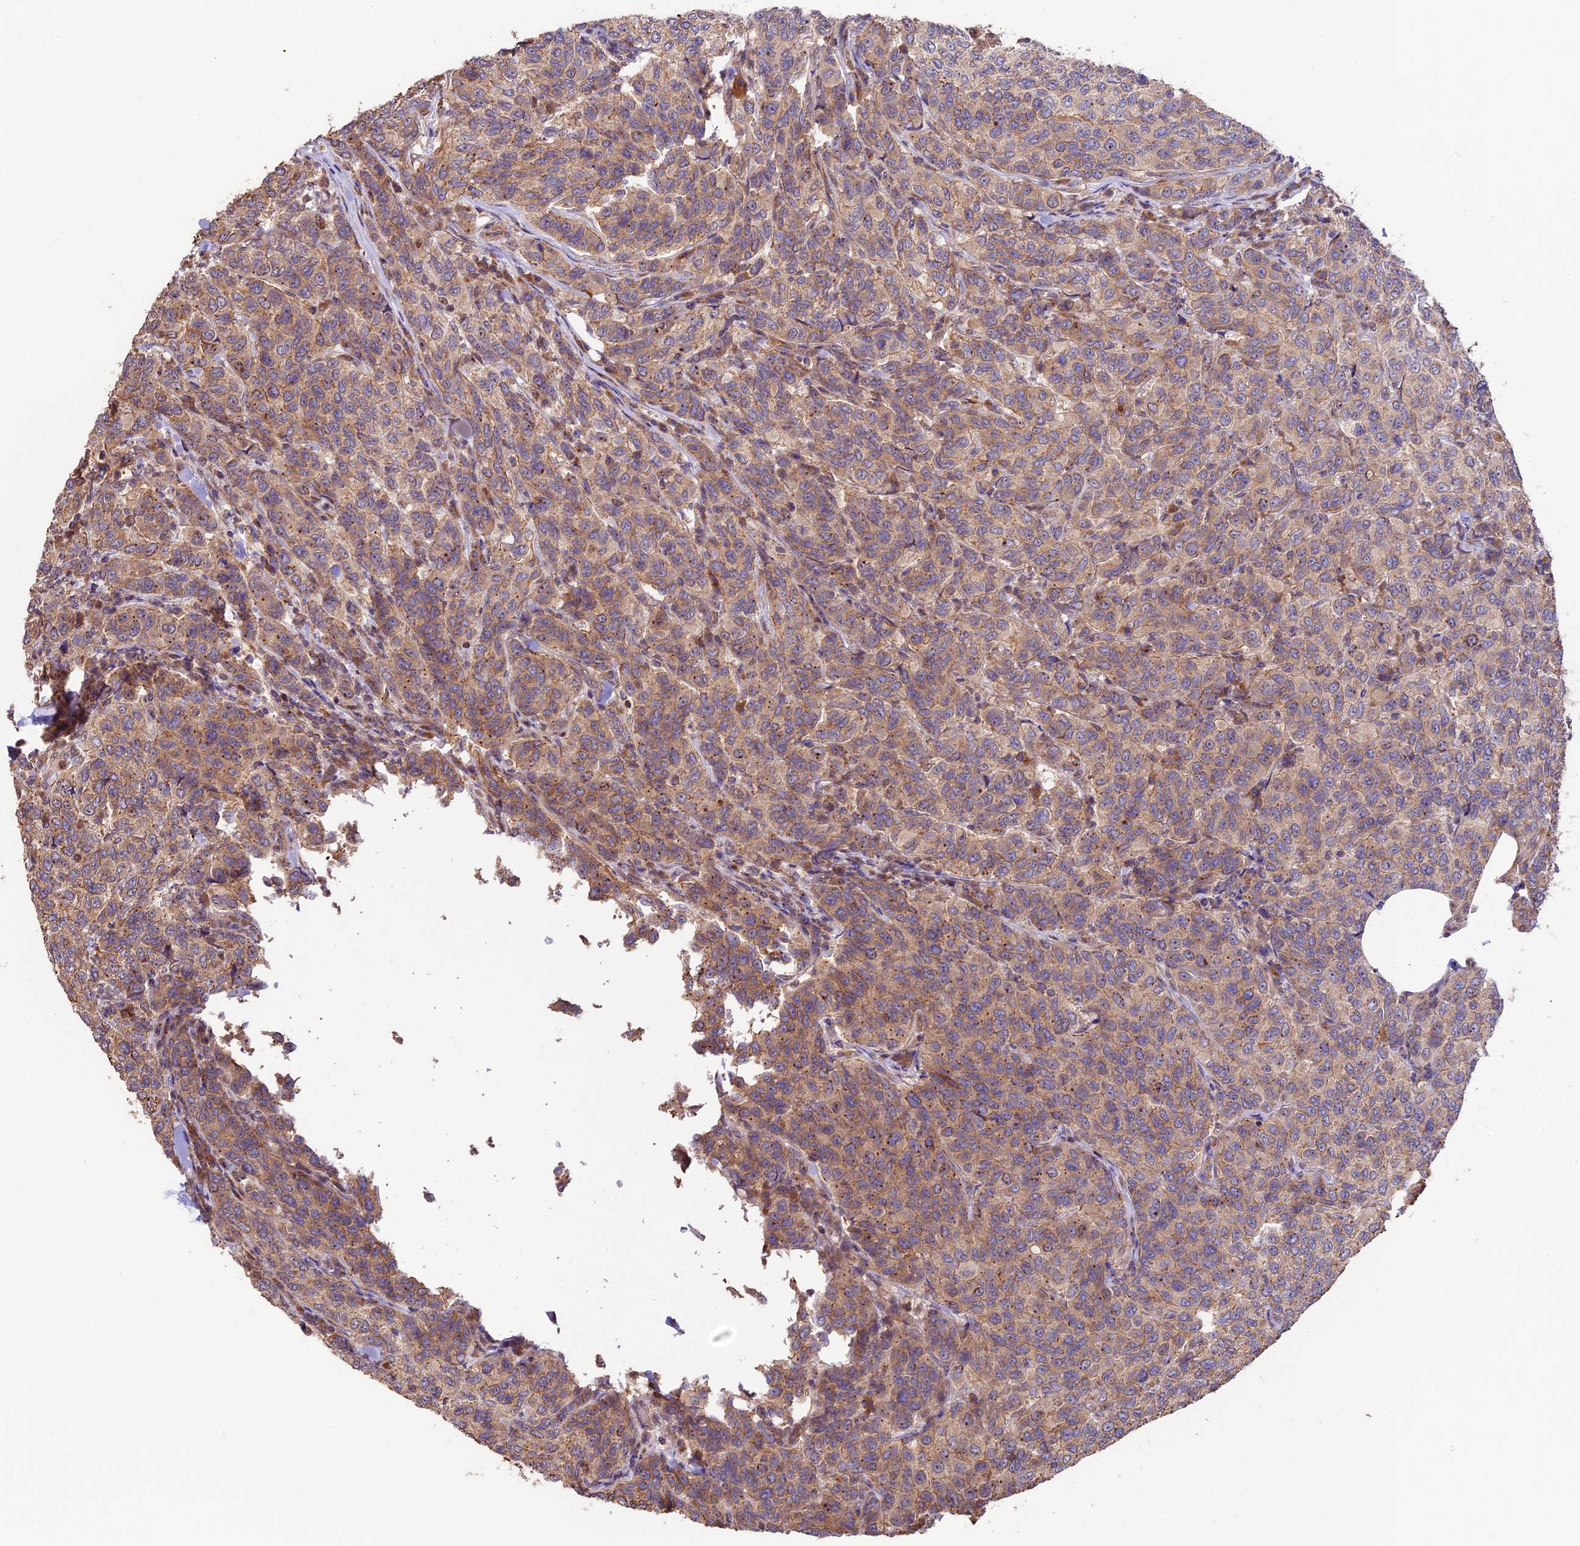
{"staining": {"intensity": "moderate", "quantity": ">75%", "location": "cytoplasmic/membranous"}, "tissue": "breast cancer", "cell_type": "Tumor cells", "image_type": "cancer", "snomed": [{"axis": "morphology", "description": "Duct carcinoma"}, {"axis": "topography", "description": "Breast"}], "caption": "DAB immunohistochemical staining of human breast cancer exhibits moderate cytoplasmic/membranous protein positivity in about >75% of tumor cells. Nuclei are stained in blue.", "gene": "BCAS4", "patient": {"sex": "female", "age": 55}}